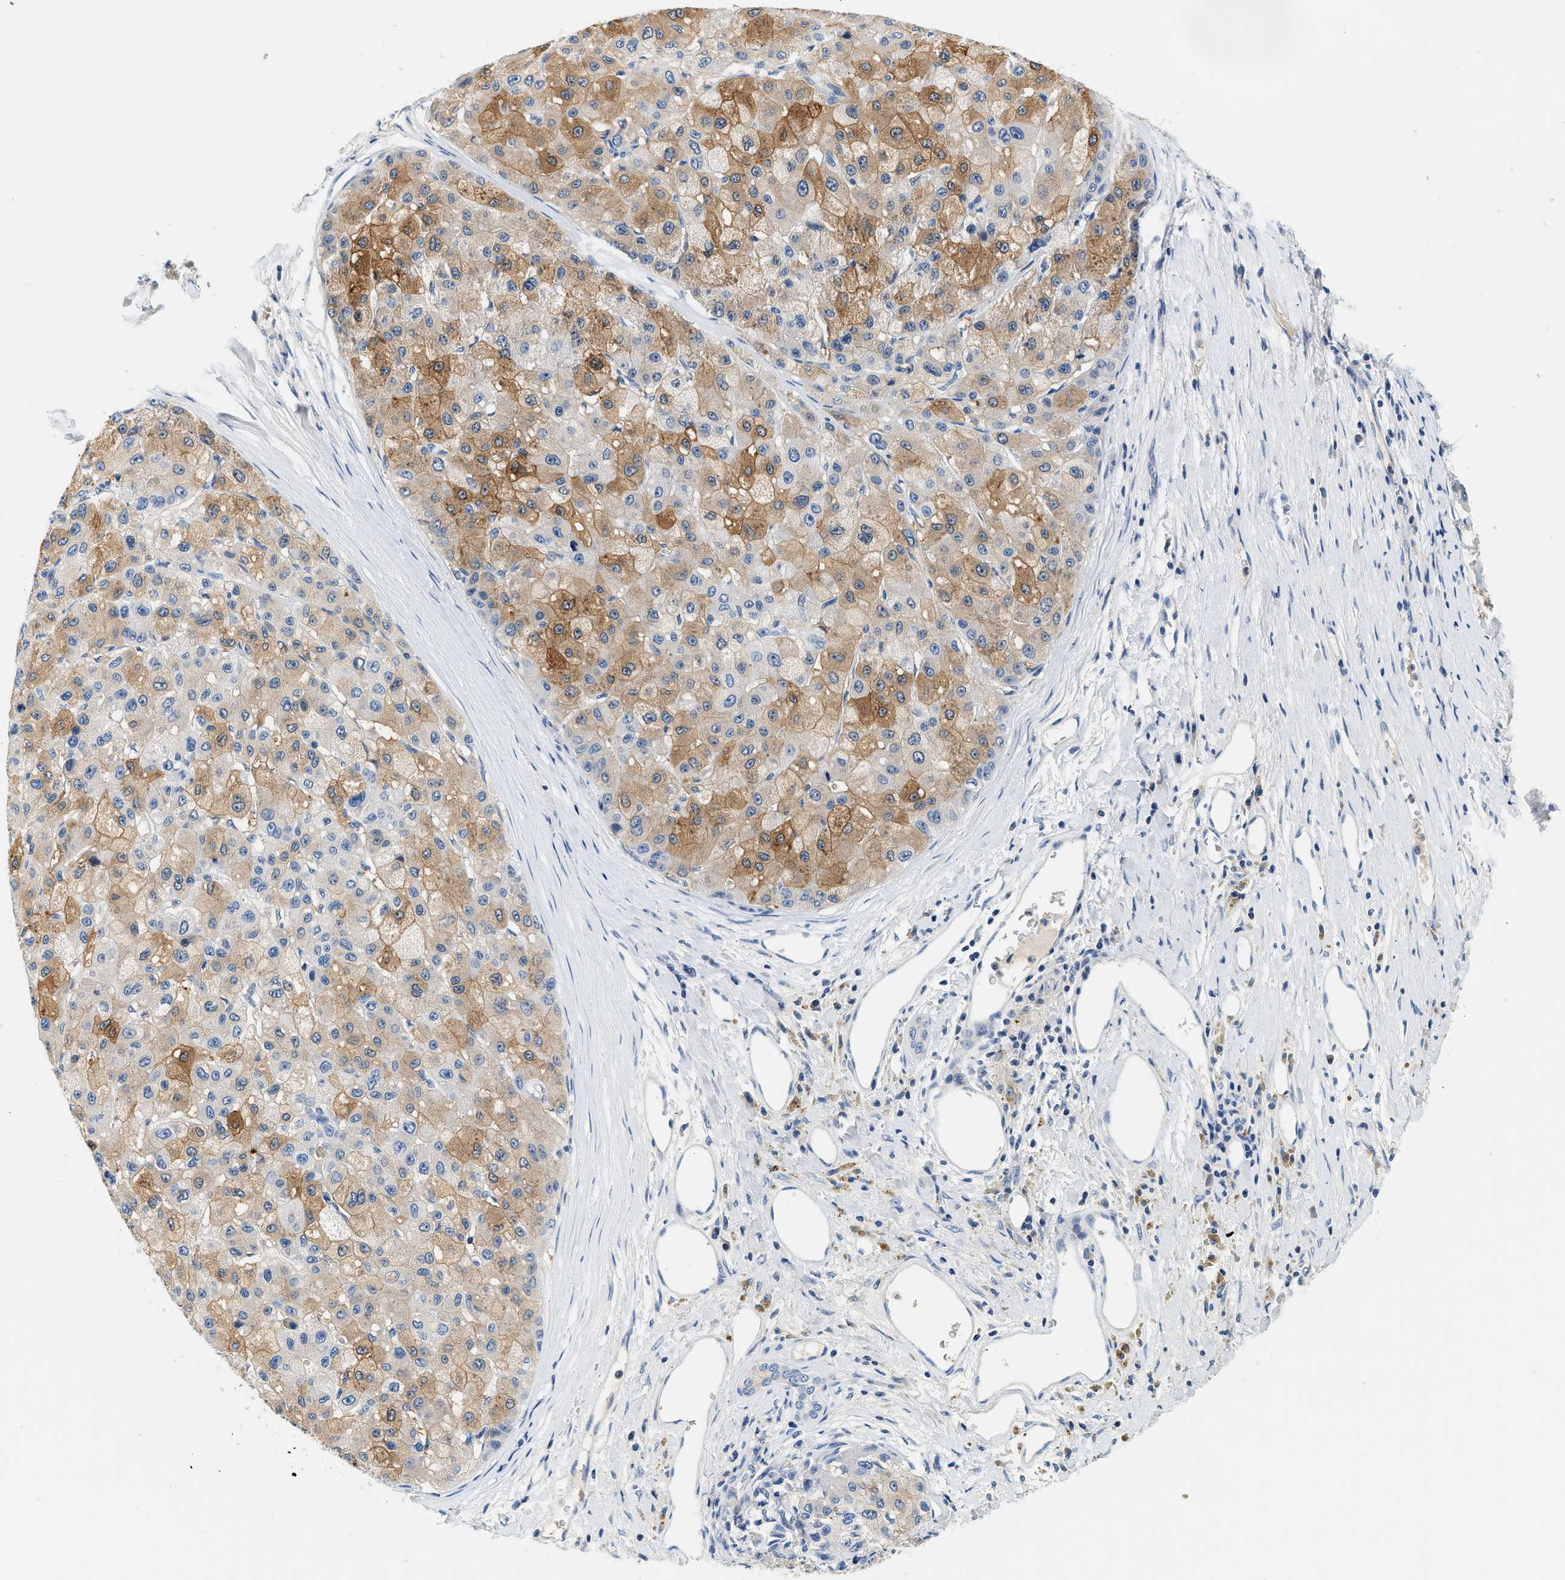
{"staining": {"intensity": "moderate", "quantity": ">75%", "location": "cytoplasmic/membranous"}, "tissue": "liver cancer", "cell_type": "Tumor cells", "image_type": "cancer", "snomed": [{"axis": "morphology", "description": "Carcinoma, Hepatocellular, NOS"}, {"axis": "topography", "description": "Liver"}], "caption": "This image demonstrates IHC staining of human liver cancer, with medium moderate cytoplasmic/membranous positivity in approximately >75% of tumor cells.", "gene": "SLC35E1", "patient": {"sex": "male", "age": 80}}